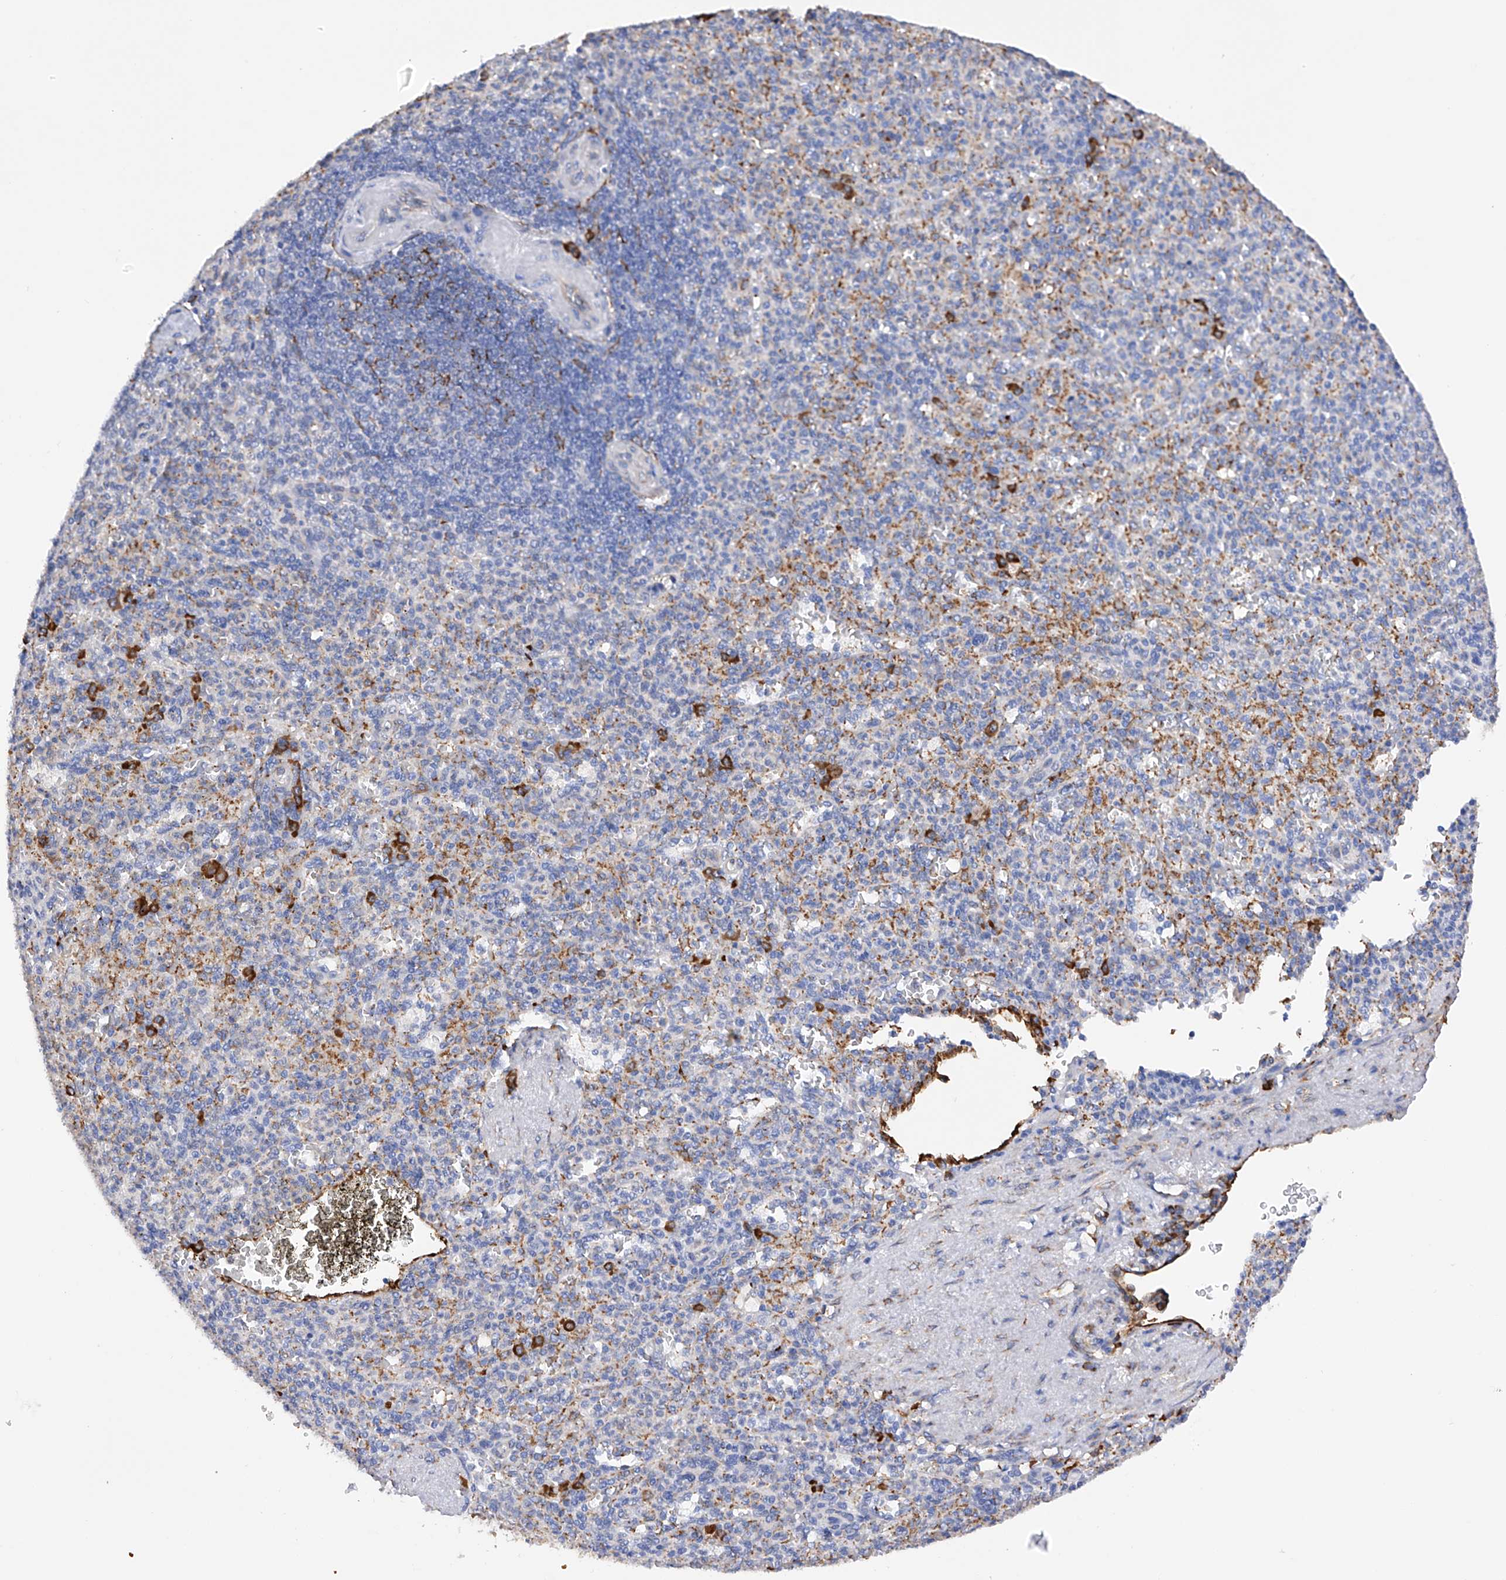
{"staining": {"intensity": "strong", "quantity": "<25%", "location": "cytoplasmic/membranous"}, "tissue": "spleen", "cell_type": "Cells in red pulp", "image_type": "normal", "snomed": [{"axis": "morphology", "description": "Normal tissue, NOS"}, {"axis": "topography", "description": "Spleen"}], "caption": "Brown immunohistochemical staining in normal spleen displays strong cytoplasmic/membranous expression in approximately <25% of cells in red pulp.", "gene": "PDIA5", "patient": {"sex": "female", "age": 74}}